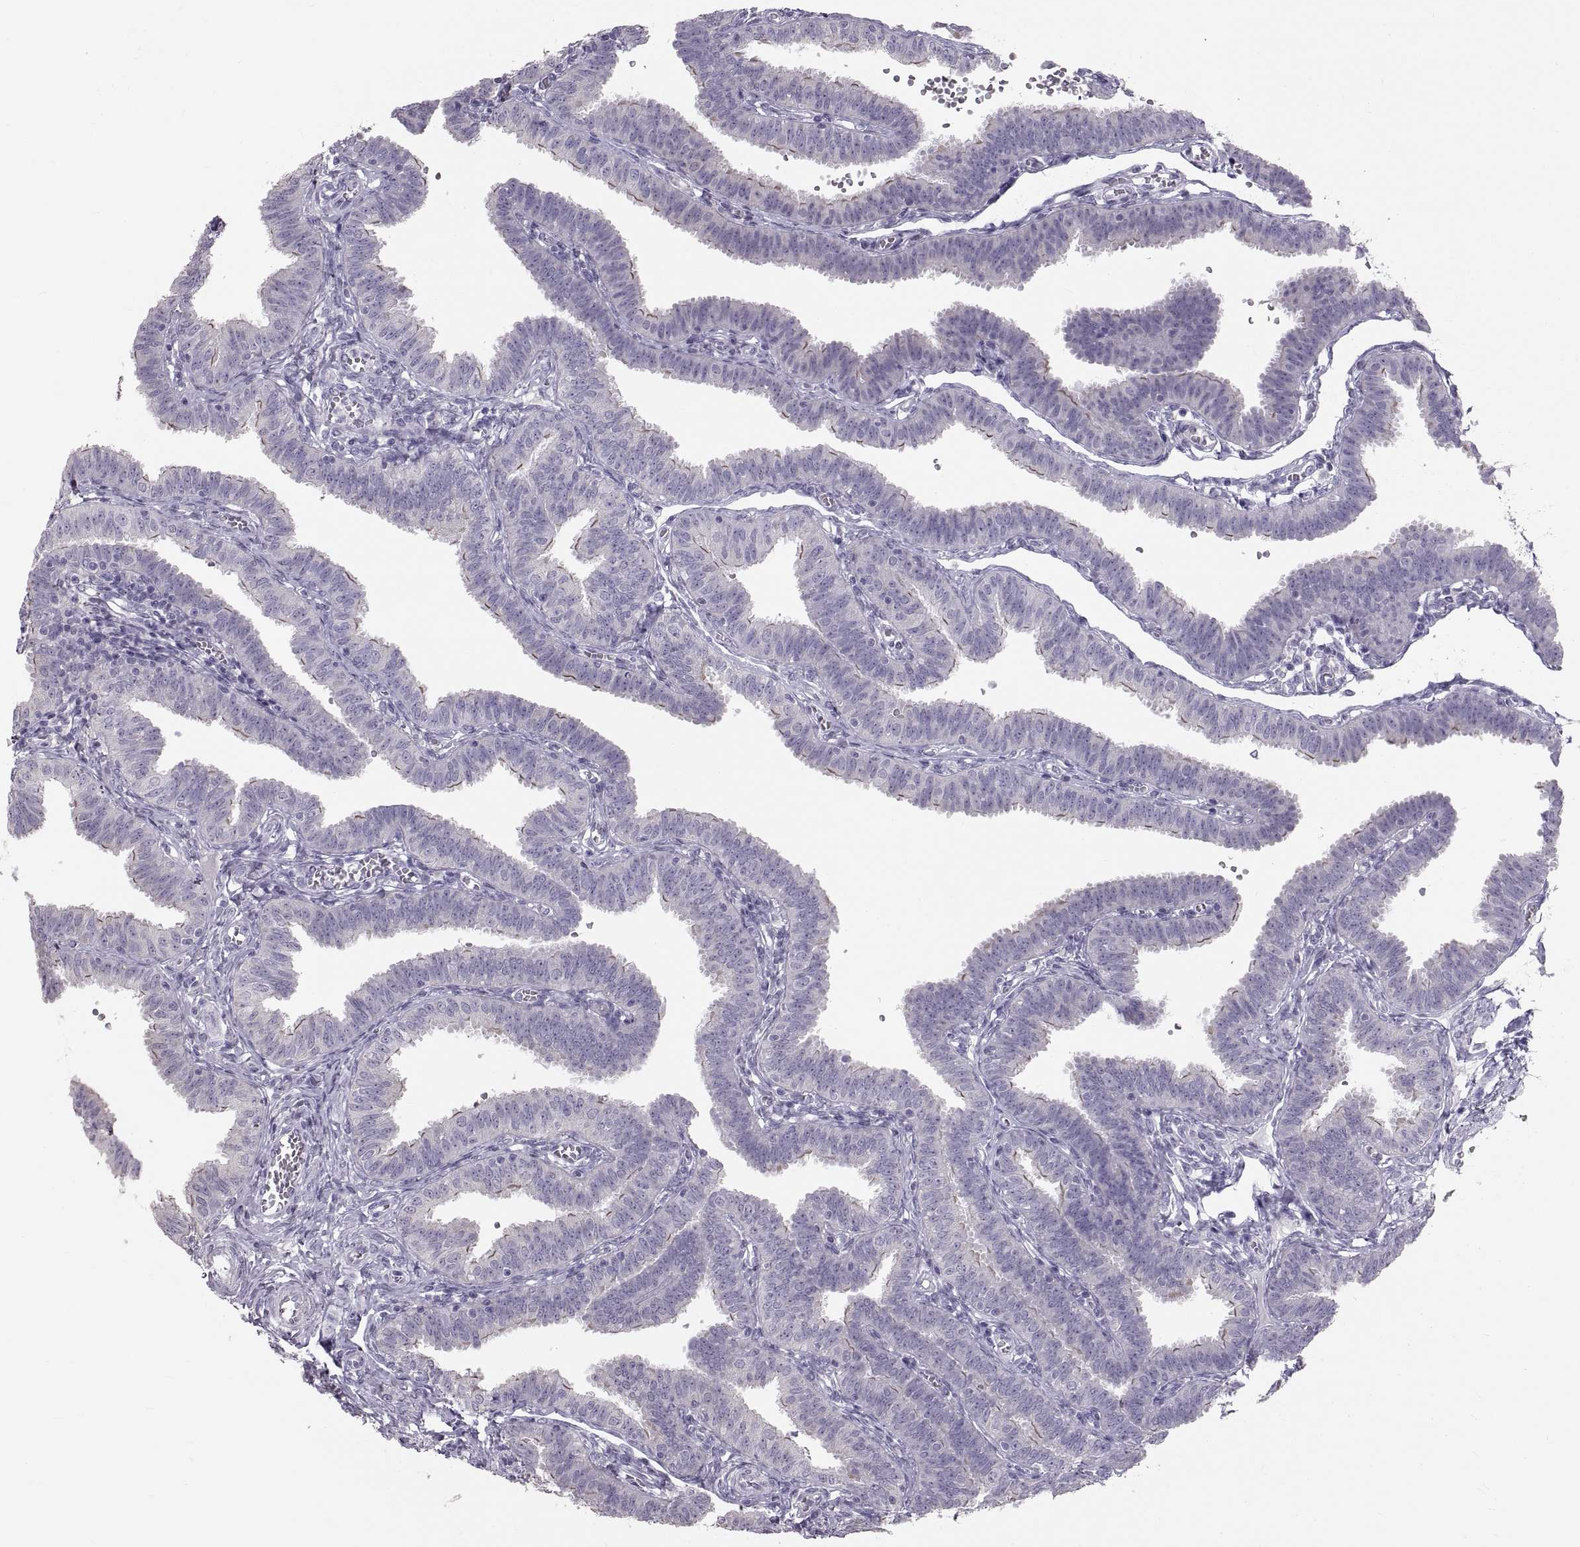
{"staining": {"intensity": "weak", "quantity": "<25%", "location": "cytoplasmic/membranous"}, "tissue": "fallopian tube", "cell_type": "Glandular cells", "image_type": "normal", "snomed": [{"axis": "morphology", "description": "Normal tissue, NOS"}, {"axis": "topography", "description": "Fallopian tube"}], "caption": "IHC histopathology image of unremarkable fallopian tube stained for a protein (brown), which displays no expression in glandular cells. (Stains: DAB (3,3'-diaminobenzidine) immunohistochemistry with hematoxylin counter stain, Microscopy: brightfield microscopy at high magnification).", "gene": "WBP2NL", "patient": {"sex": "female", "age": 25}}